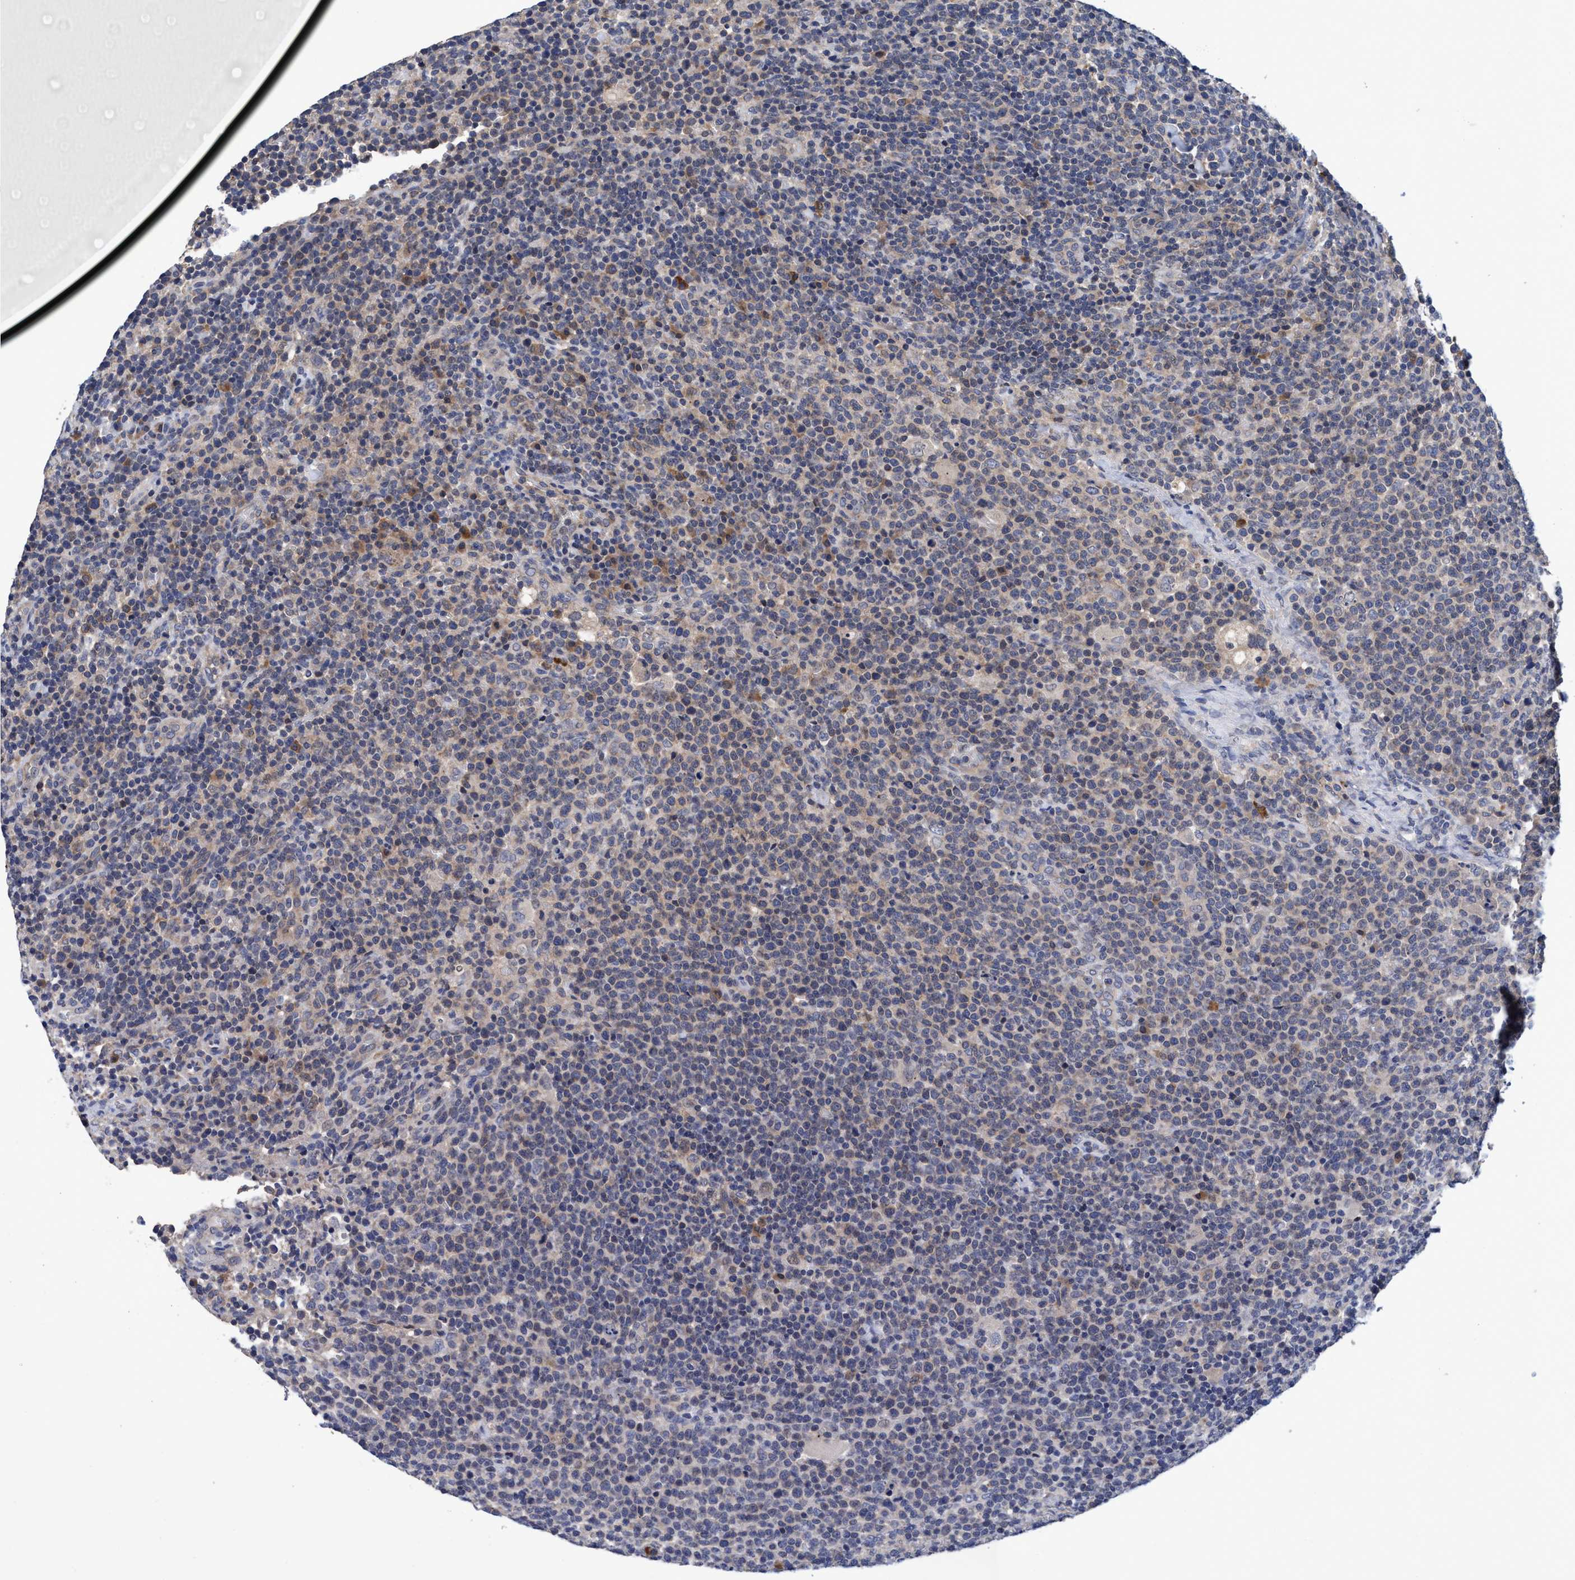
{"staining": {"intensity": "weak", "quantity": "<25%", "location": "cytoplasmic/membranous"}, "tissue": "lymphoma", "cell_type": "Tumor cells", "image_type": "cancer", "snomed": [{"axis": "morphology", "description": "Malignant lymphoma, non-Hodgkin's type, High grade"}, {"axis": "topography", "description": "Lymph node"}], "caption": "Histopathology image shows no significant protein staining in tumor cells of high-grade malignant lymphoma, non-Hodgkin's type. (Stains: DAB immunohistochemistry with hematoxylin counter stain, Microscopy: brightfield microscopy at high magnification).", "gene": "CALCOCO2", "patient": {"sex": "male", "age": 61}}